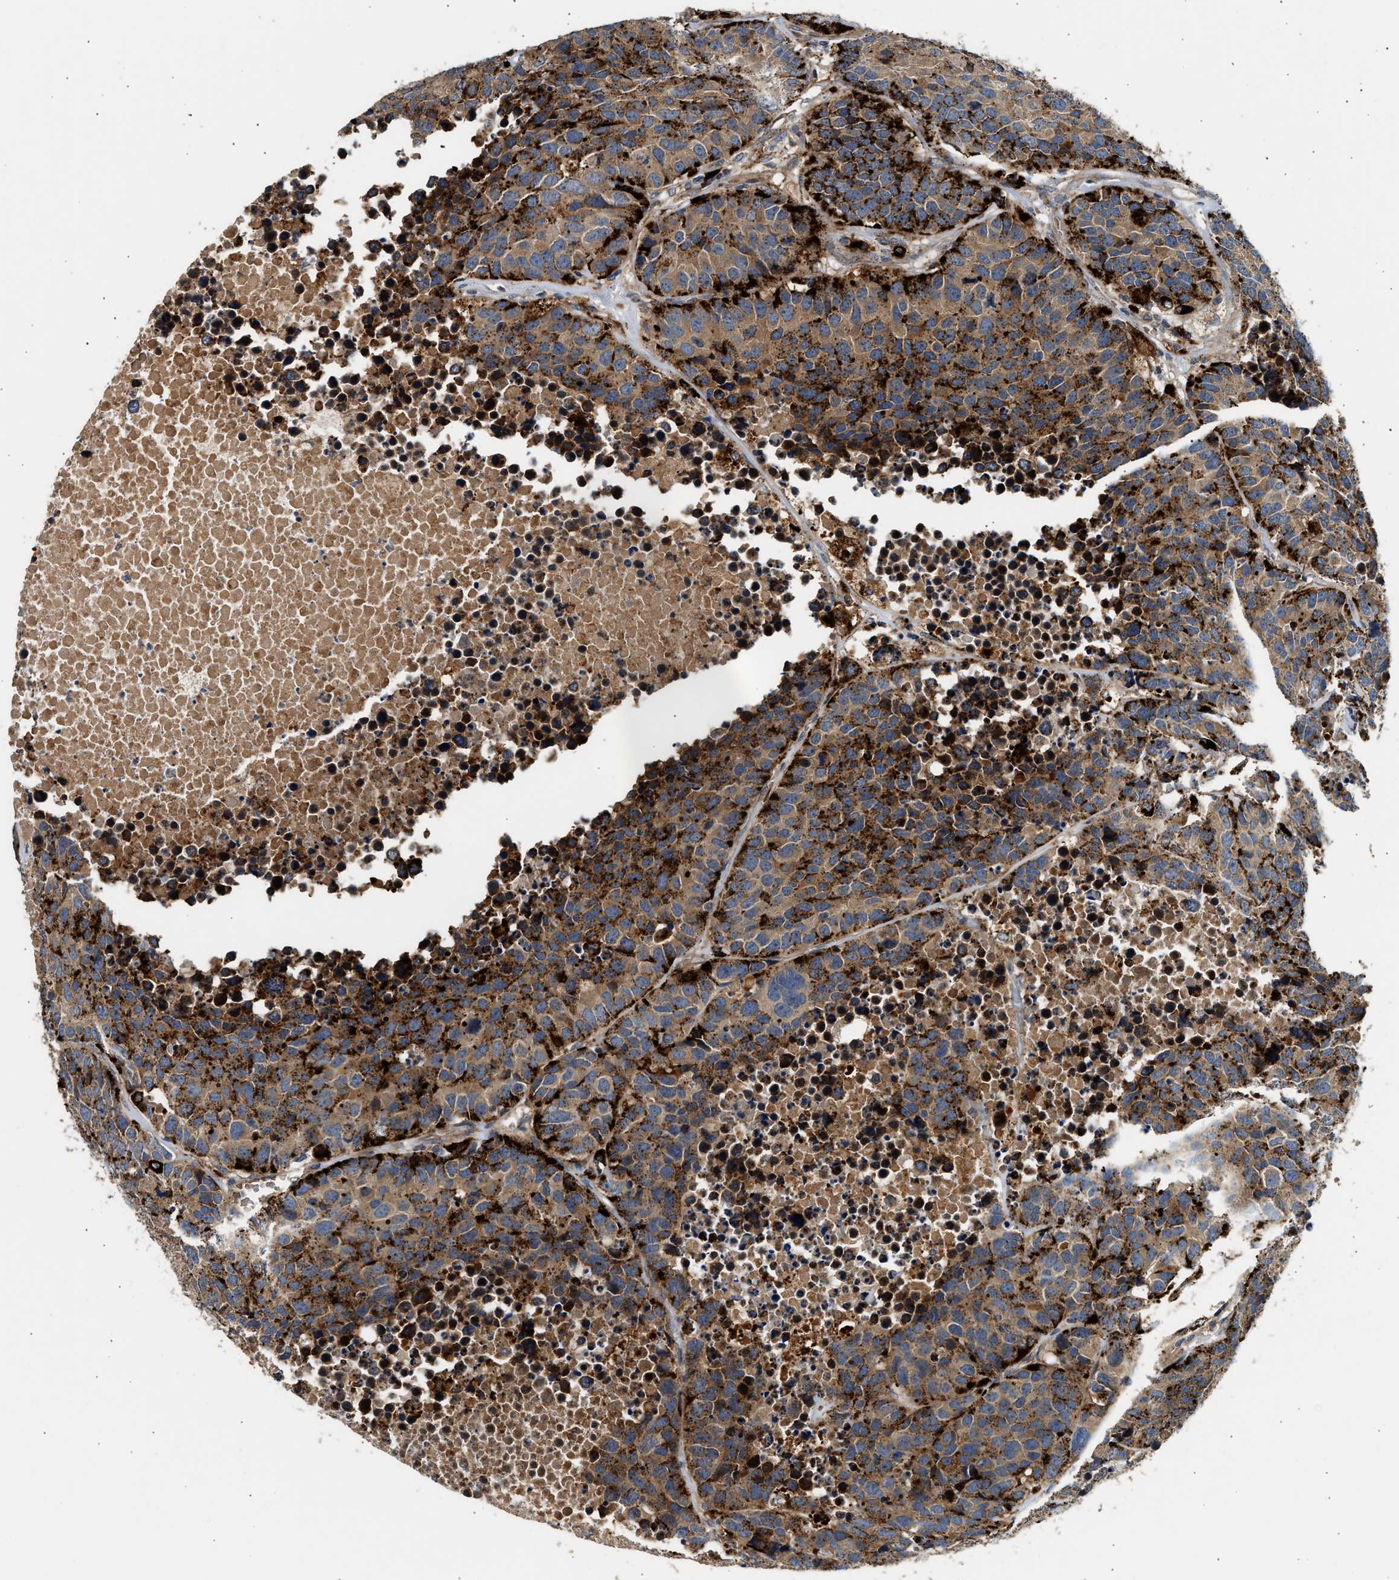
{"staining": {"intensity": "strong", "quantity": ">75%", "location": "cytoplasmic/membranous"}, "tissue": "carcinoid", "cell_type": "Tumor cells", "image_type": "cancer", "snomed": [{"axis": "morphology", "description": "Carcinoid, malignant, NOS"}, {"axis": "topography", "description": "Lung"}], "caption": "A histopathology image of human carcinoid (malignant) stained for a protein reveals strong cytoplasmic/membranous brown staining in tumor cells. The protein is stained brown, and the nuclei are stained in blue (DAB IHC with brightfield microscopy, high magnification).", "gene": "PLD3", "patient": {"sex": "male", "age": 60}}